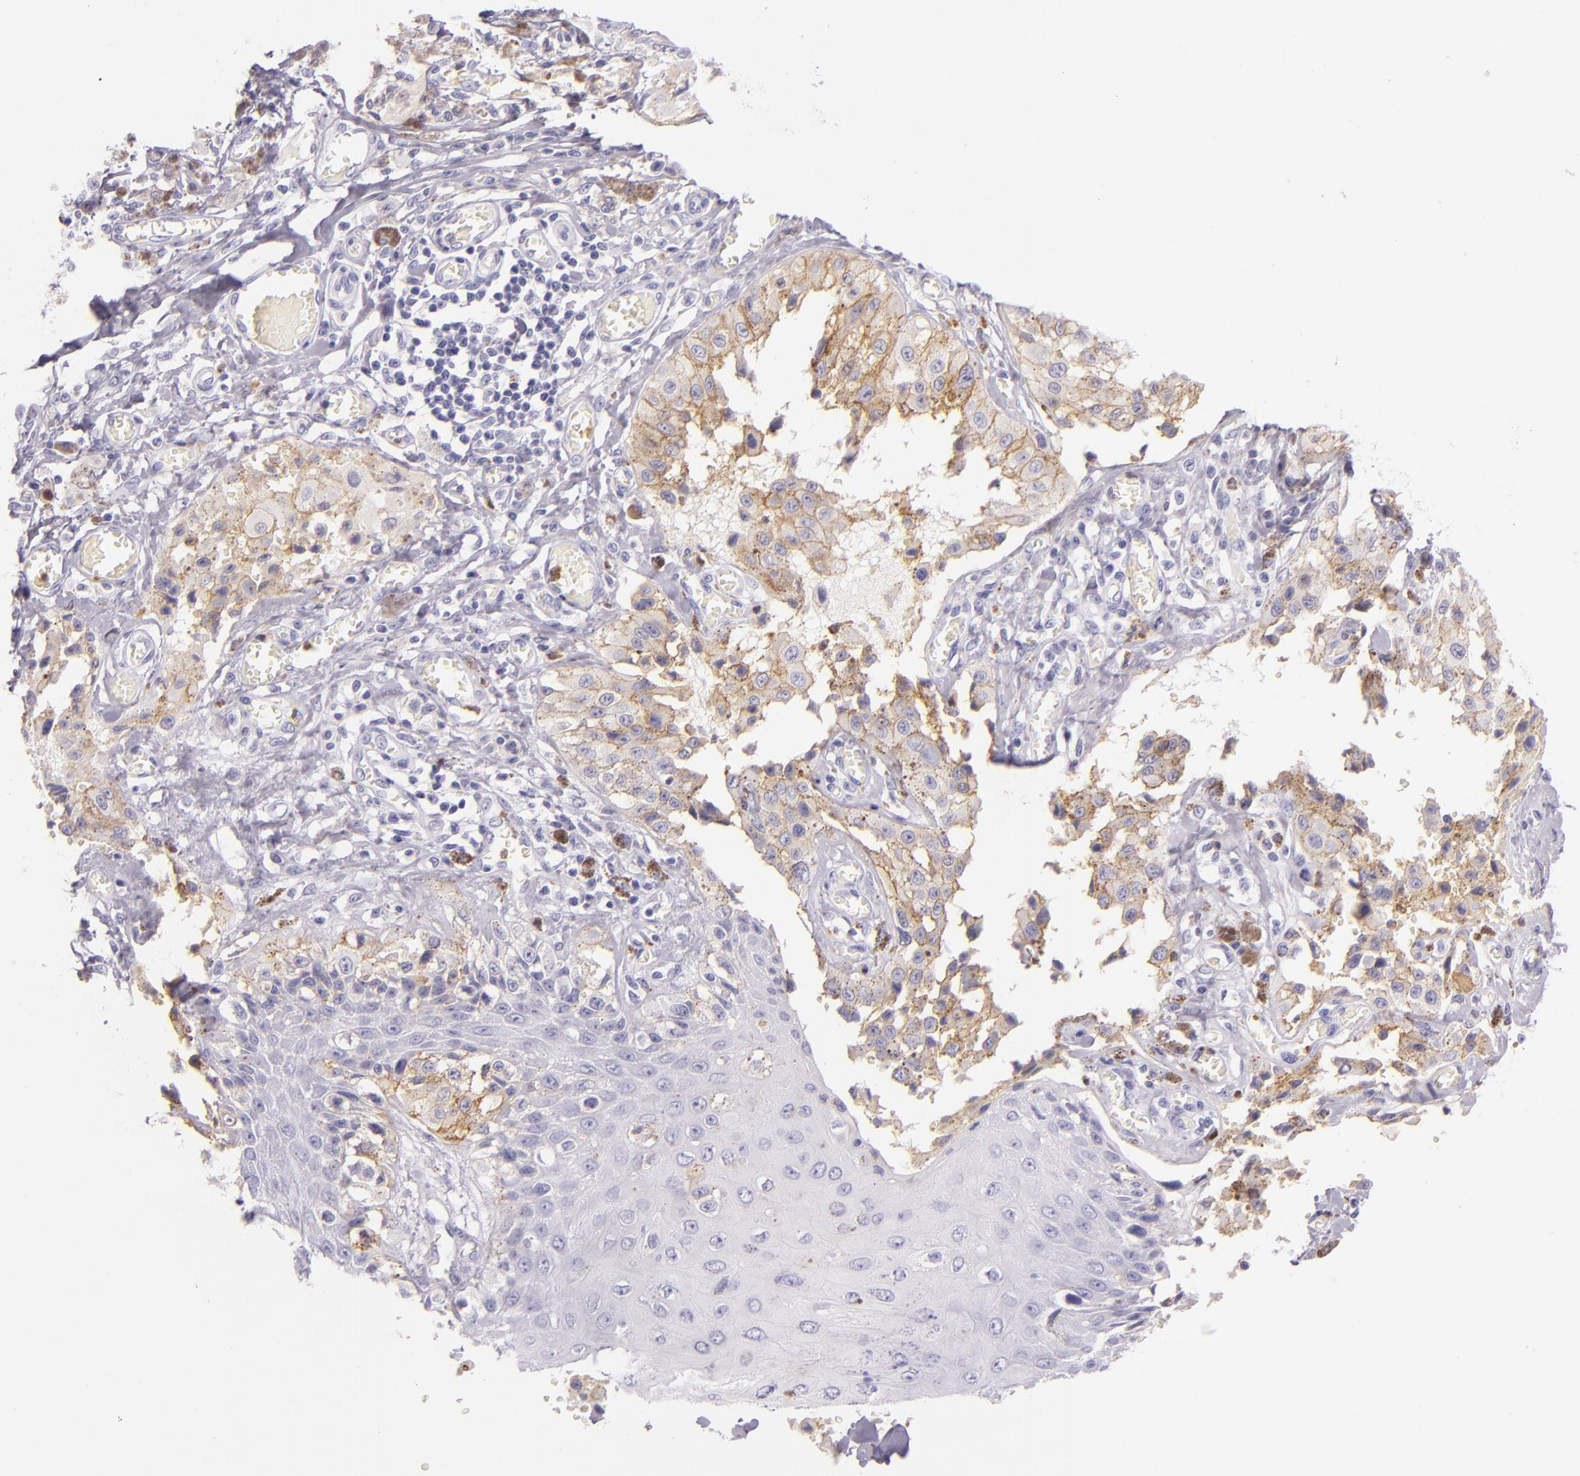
{"staining": {"intensity": "weak", "quantity": "25%-75%", "location": "cytoplasmic/membranous"}, "tissue": "melanoma", "cell_type": "Tumor cells", "image_type": "cancer", "snomed": [{"axis": "morphology", "description": "Malignant melanoma, NOS"}, {"axis": "topography", "description": "Skin"}], "caption": "Immunohistochemical staining of human malignant melanoma shows low levels of weak cytoplasmic/membranous protein expression in about 25%-75% of tumor cells.", "gene": "CEACAM1", "patient": {"sex": "female", "age": 82}}